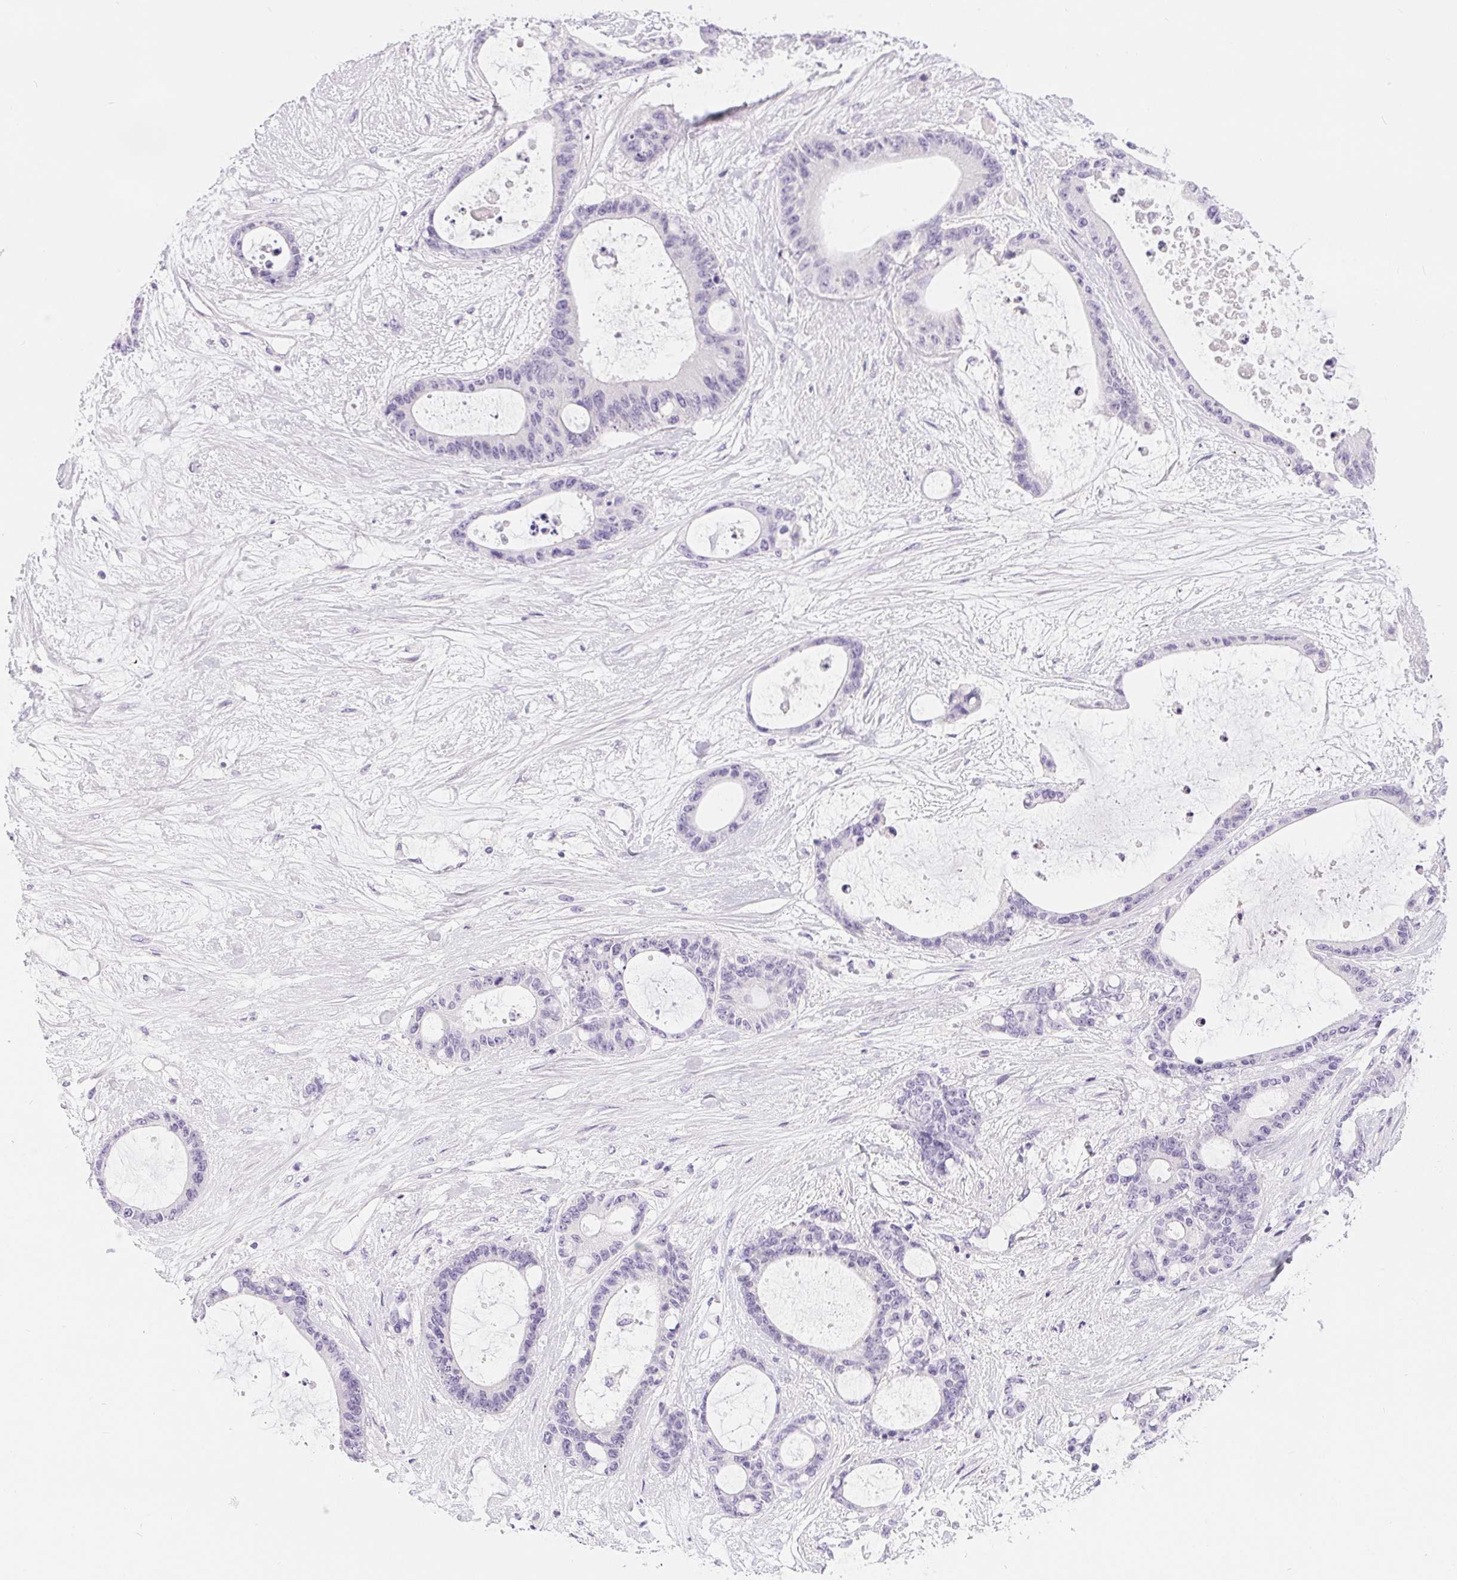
{"staining": {"intensity": "negative", "quantity": "none", "location": "none"}, "tissue": "liver cancer", "cell_type": "Tumor cells", "image_type": "cancer", "snomed": [{"axis": "morphology", "description": "Normal tissue, NOS"}, {"axis": "morphology", "description": "Cholangiocarcinoma"}, {"axis": "topography", "description": "Liver"}, {"axis": "topography", "description": "Peripheral nerve tissue"}], "caption": "Histopathology image shows no protein positivity in tumor cells of cholangiocarcinoma (liver) tissue.", "gene": "XDH", "patient": {"sex": "female", "age": 73}}